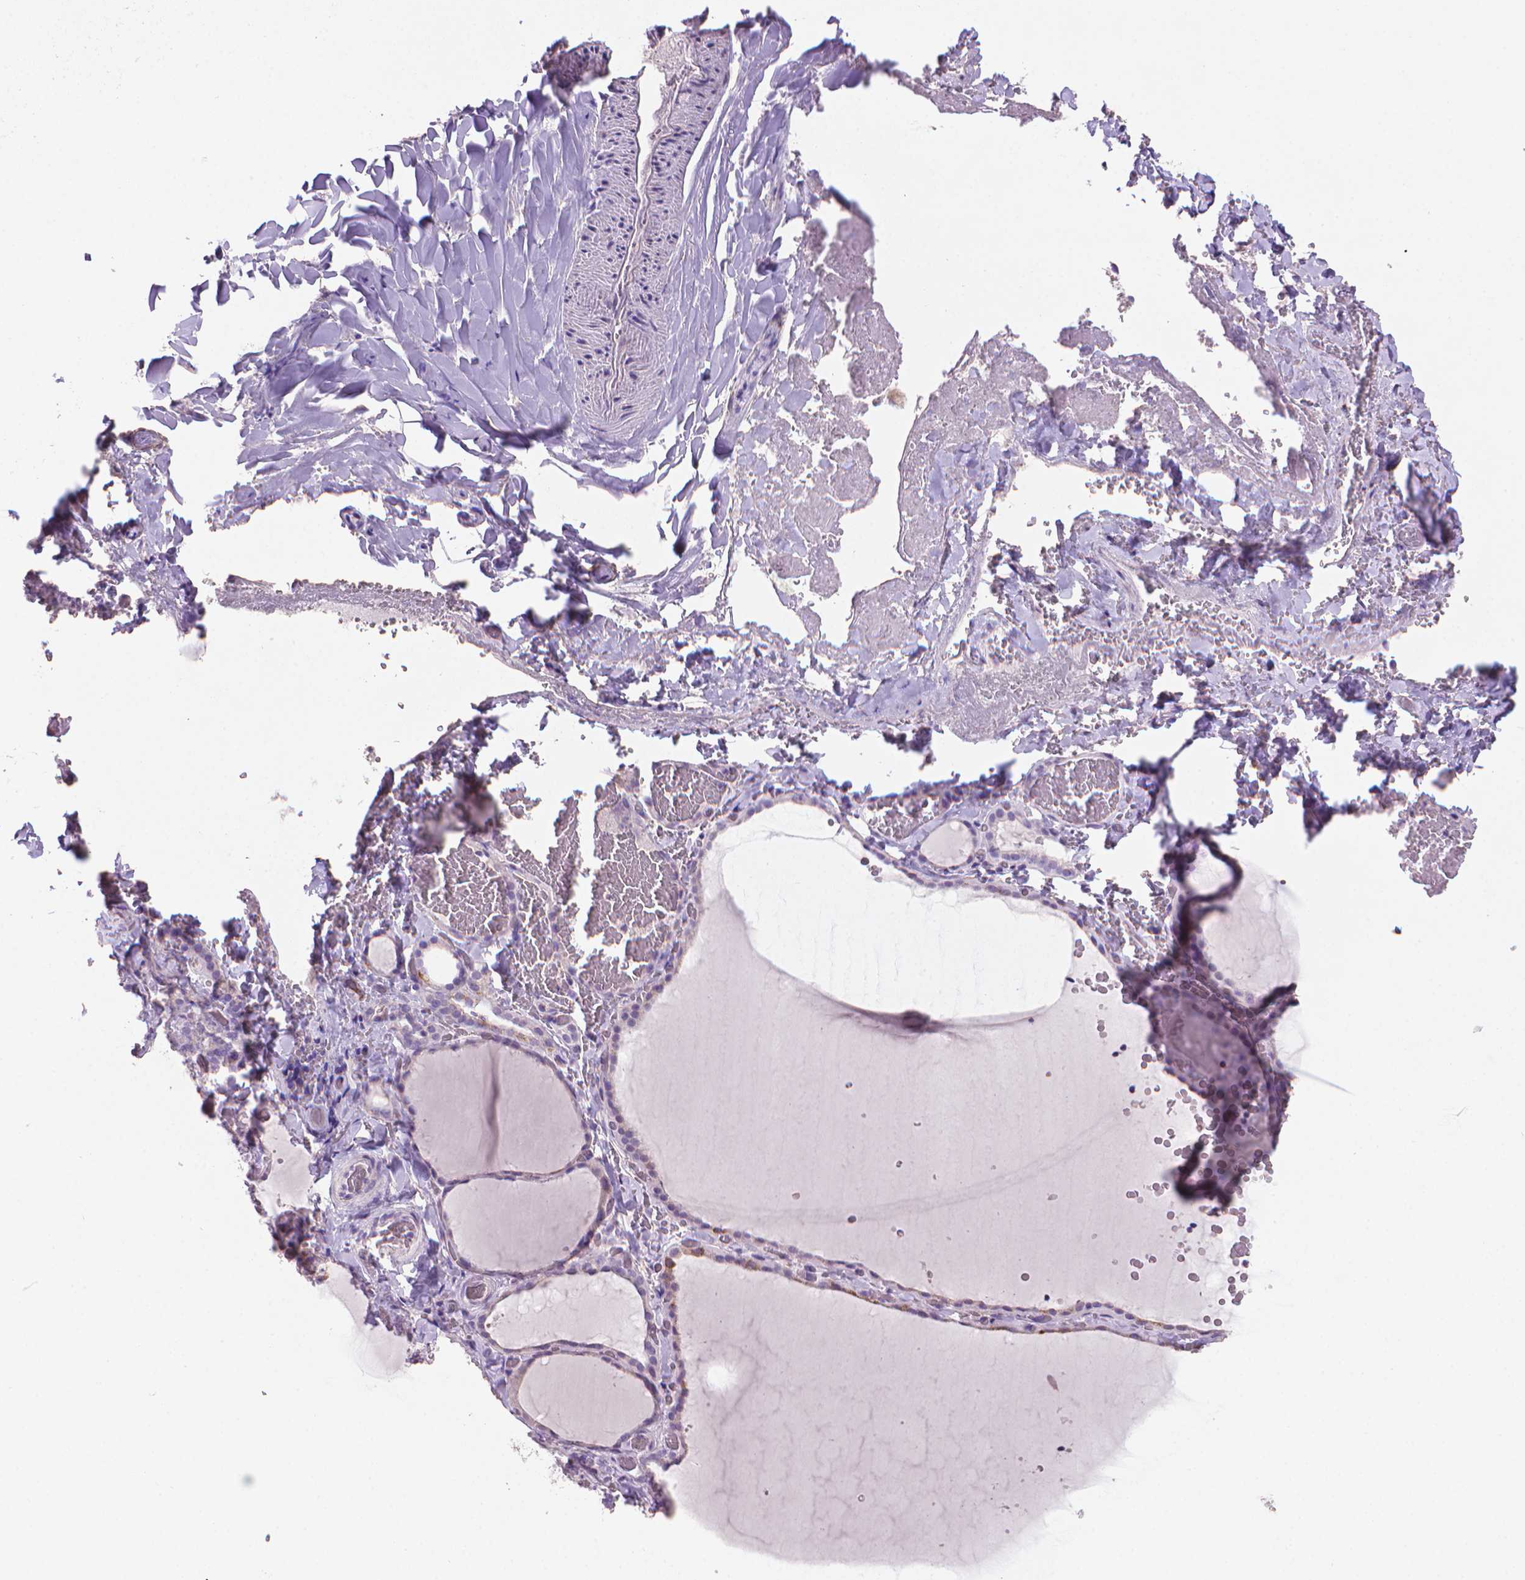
{"staining": {"intensity": "negative", "quantity": "none", "location": "none"}, "tissue": "thyroid gland", "cell_type": "Glandular cells", "image_type": "normal", "snomed": [{"axis": "morphology", "description": "Normal tissue, NOS"}, {"axis": "topography", "description": "Thyroid gland"}], "caption": "Immunohistochemistry image of unremarkable thyroid gland: thyroid gland stained with DAB demonstrates no significant protein expression in glandular cells. (DAB IHC, high magnification).", "gene": "MUC1", "patient": {"sex": "female", "age": 22}}